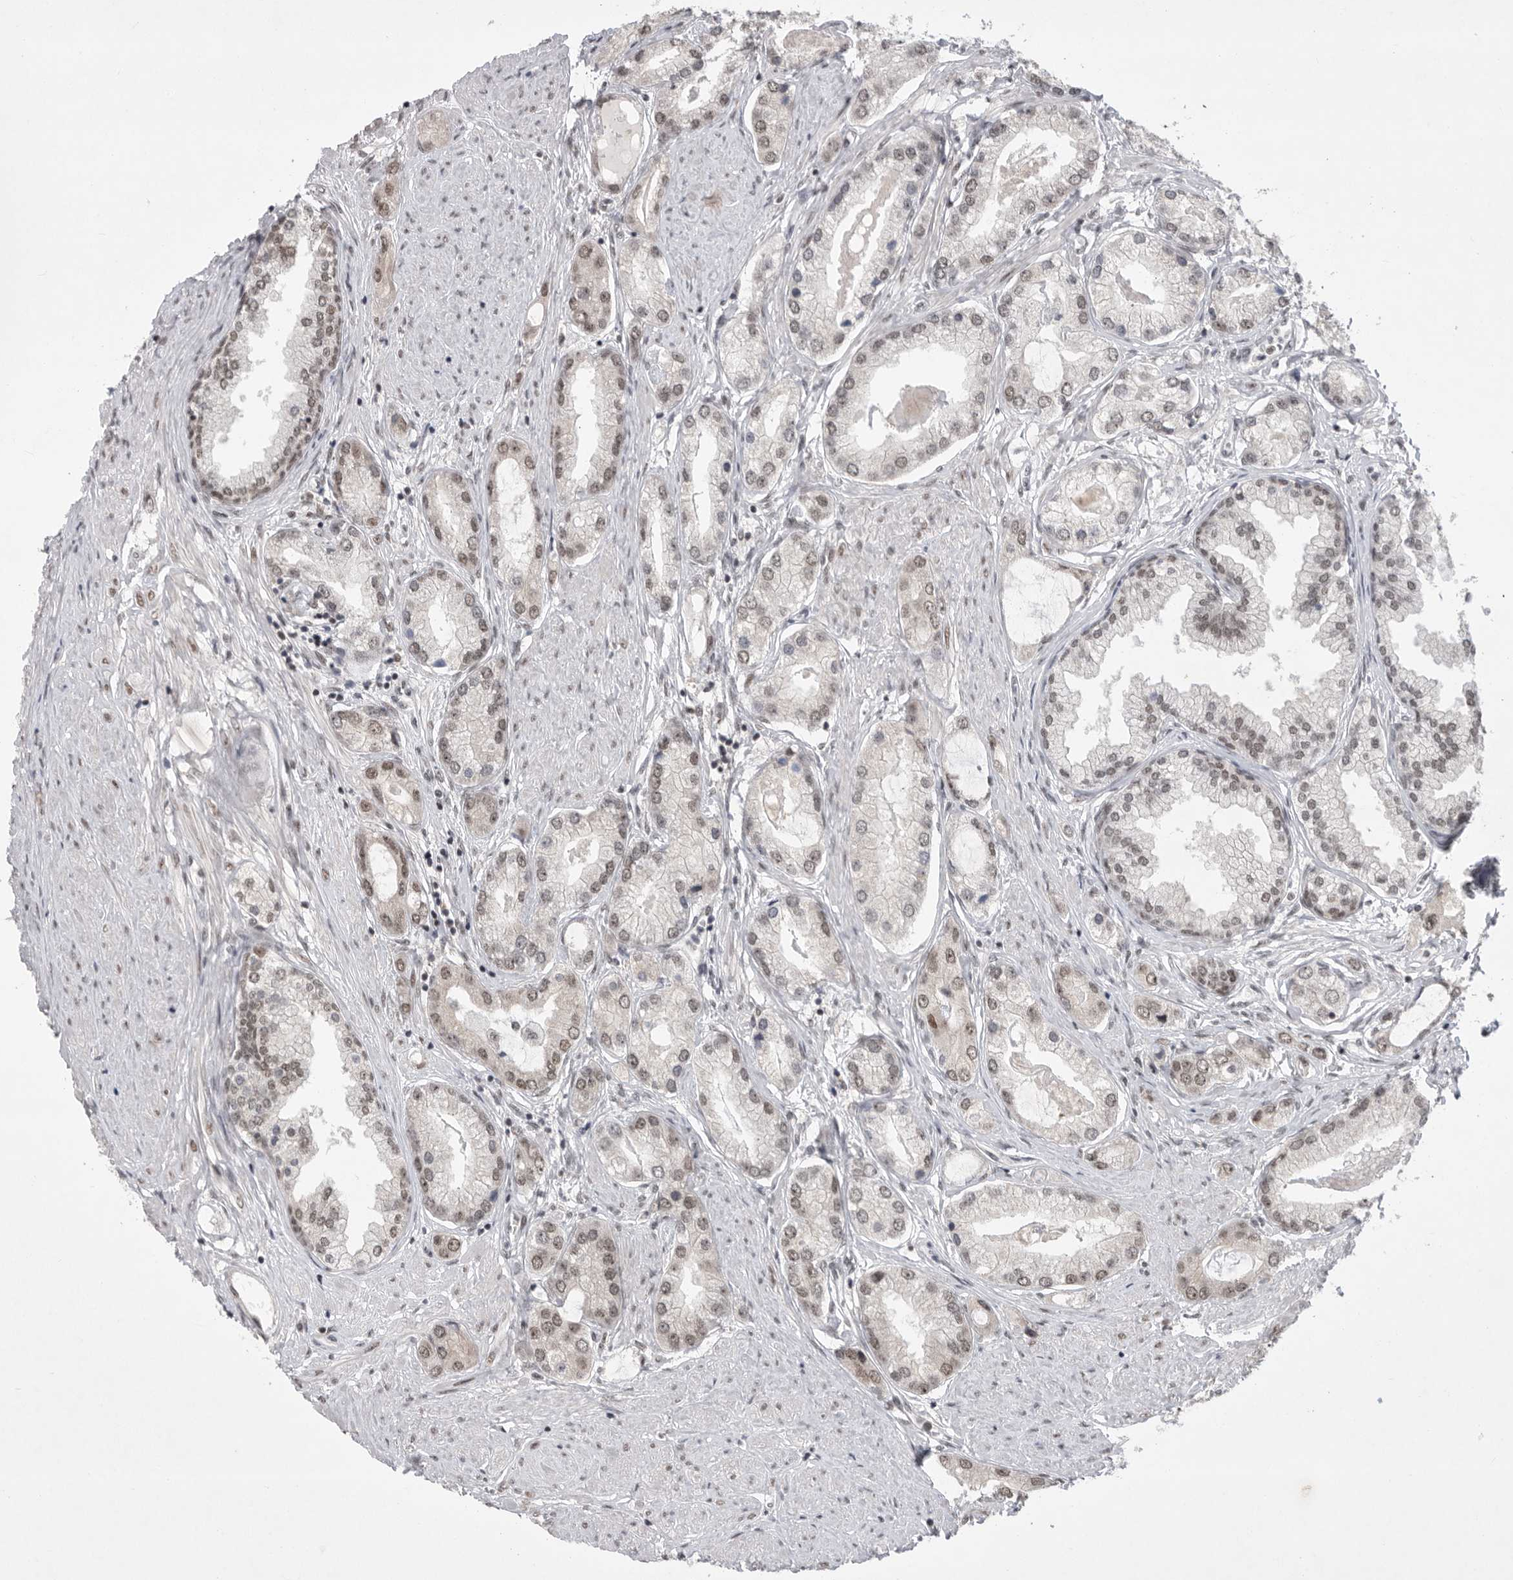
{"staining": {"intensity": "weak", "quantity": "25%-75%", "location": "nuclear"}, "tissue": "prostate cancer", "cell_type": "Tumor cells", "image_type": "cancer", "snomed": [{"axis": "morphology", "description": "Adenocarcinoma, Low grade"}, {"axis": "topography", "description": "Prostate"}], "caption": "The photomicrograph exhibits immunohistochemical staining of prostate low-grade adenocarcinoma. There is weak nuclear staining is seen in about 25%-75% of tumor cells. Using DAB (brown) and hematoxylin (blue) stains, captured at high magnification using brightfield microscopy.", "gene": "ZNF830", "patient": {"sex": "male", "age": 62}}